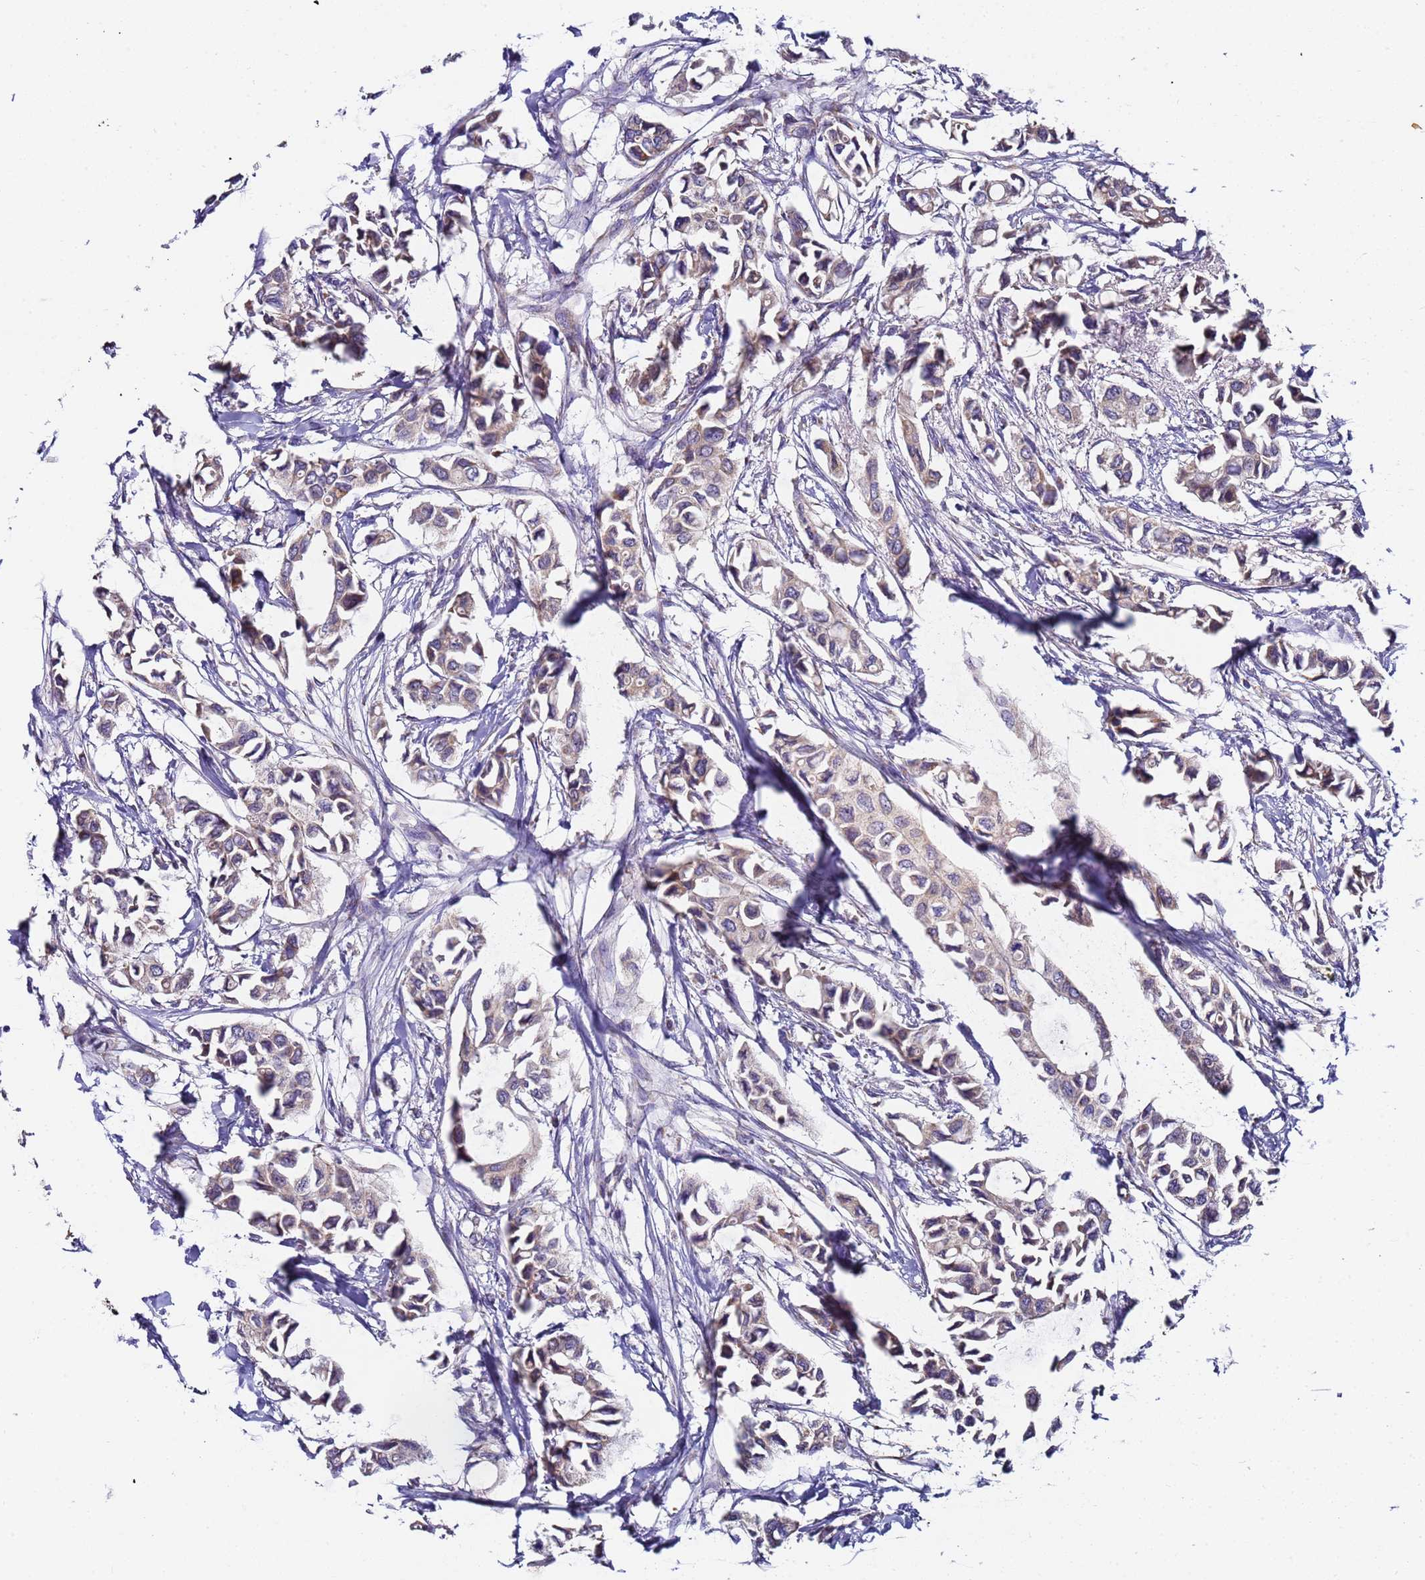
{"staining": {"intensity": "weak", "quantity": "<25%", "location": "cytoplasmic/membranous"}, "tissue": "breast cancer", "cell_type": "Tumor cells", "image_type": "cancer", "snomed": [{"axis": "morphology", "description": "Duct carcinoma"}, {"axis": "topography", "description": "Breast"}], "caption": "DAB (3,3'-diaminobenzidine) immunohistochemical staining of breast cancer (intraductal carcinoma) exhibits no significant staining in tumor cells.", "gene": "TMEM126A", "patient": {"sex": "female", "age": 41}}